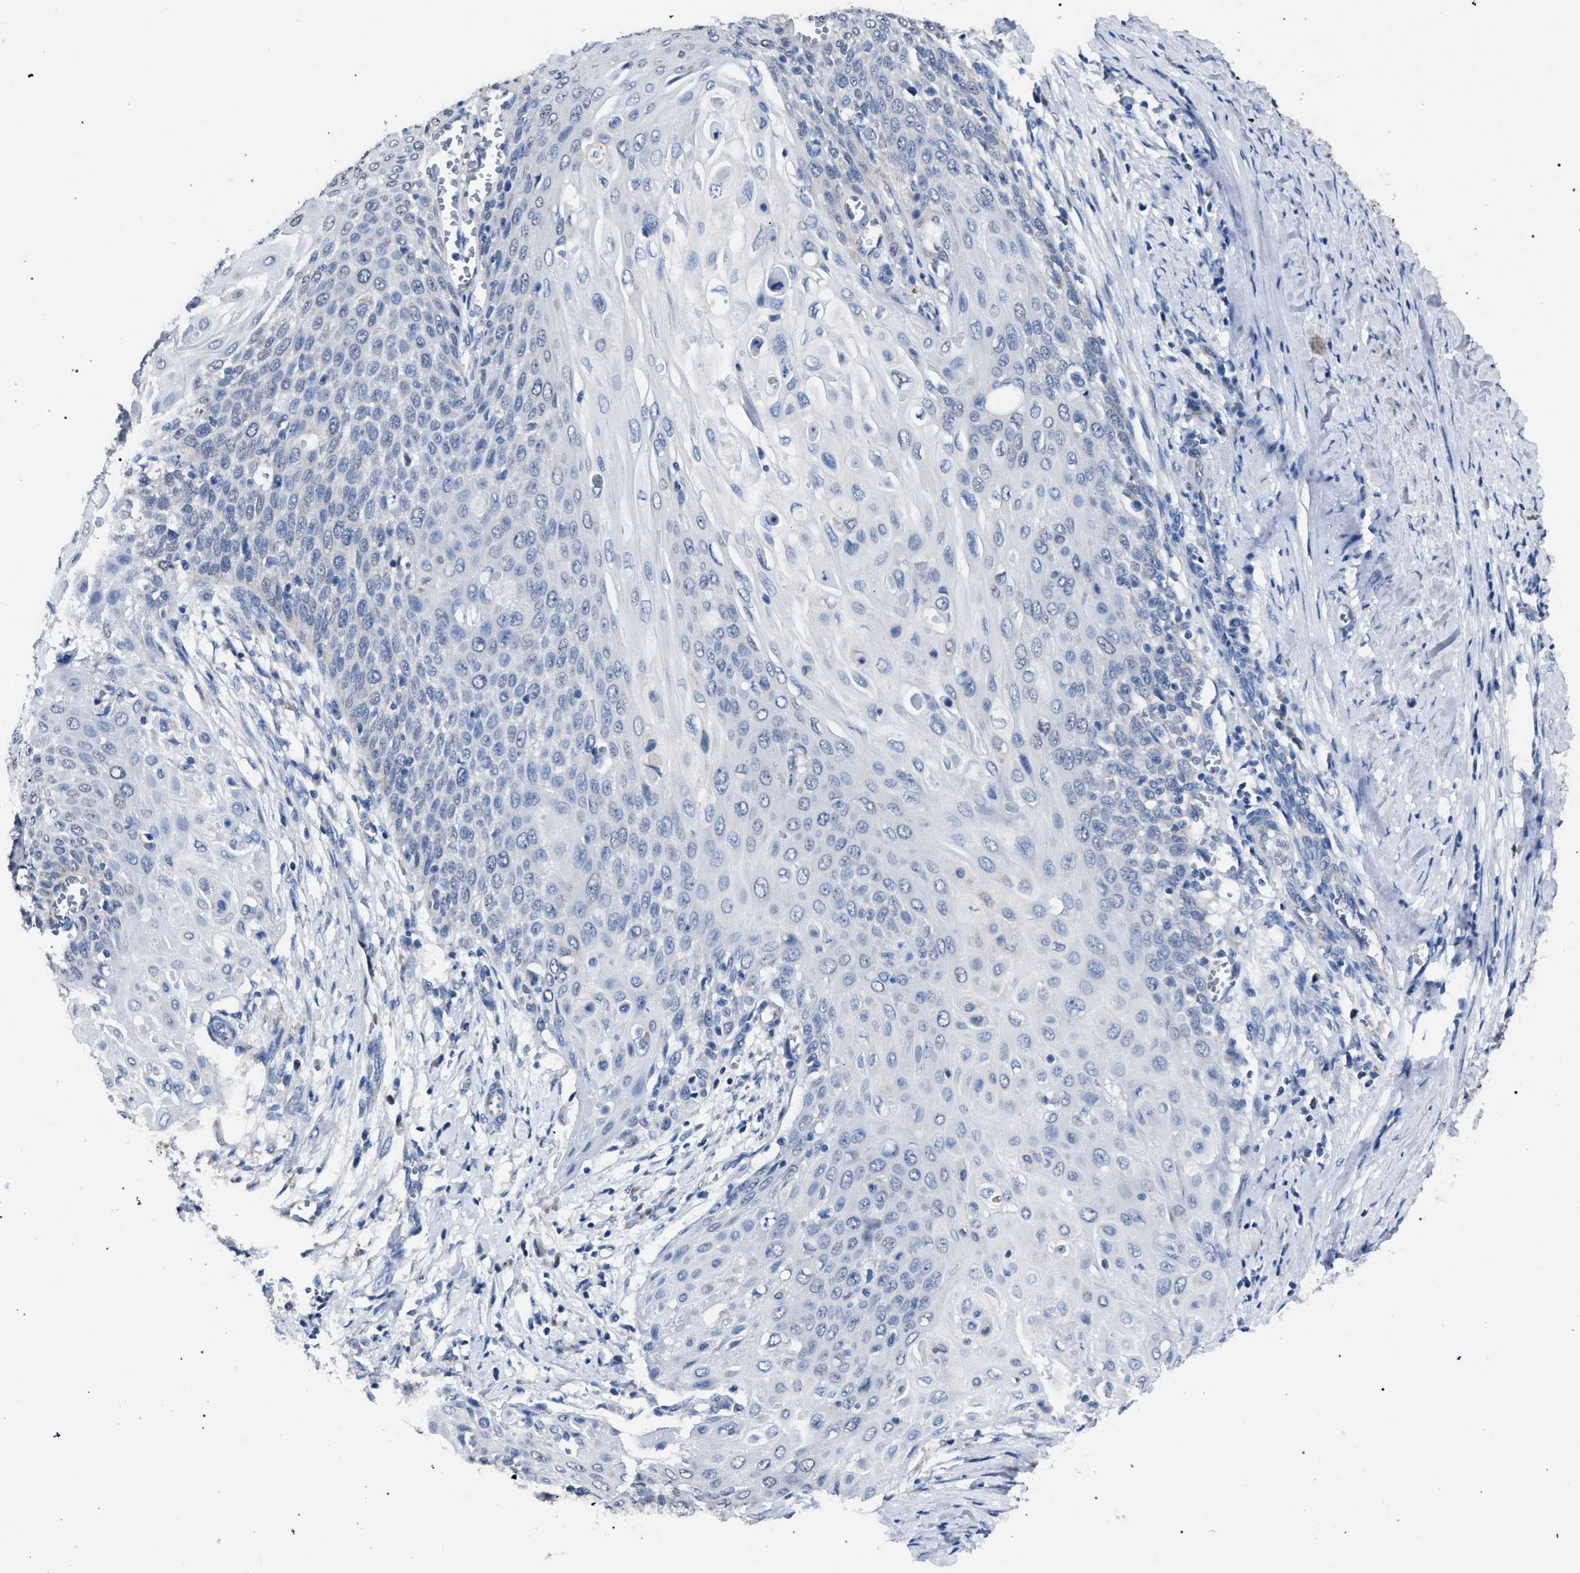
{"staining": {"intensity": "negative", "quantity": "none", "location": "none"}, "tissue": "cervical cancer", "cell_type": "Tumor cells", "image_type": "cancer", "snomed": [{"axis": "morphology", "description": "Squamous cell carcinoma, NOS"}, {"axis": "topography", "description": "Cervix"}], "caption": "DAB (3,3'-diaminobenzidine) immunohistochemical staining of human squamous cell carcinoma (cervical) exhibits no significant expression in tumor cells.", "gene": "CRYZ", "patient": {"sex": "female", "age": 39}}